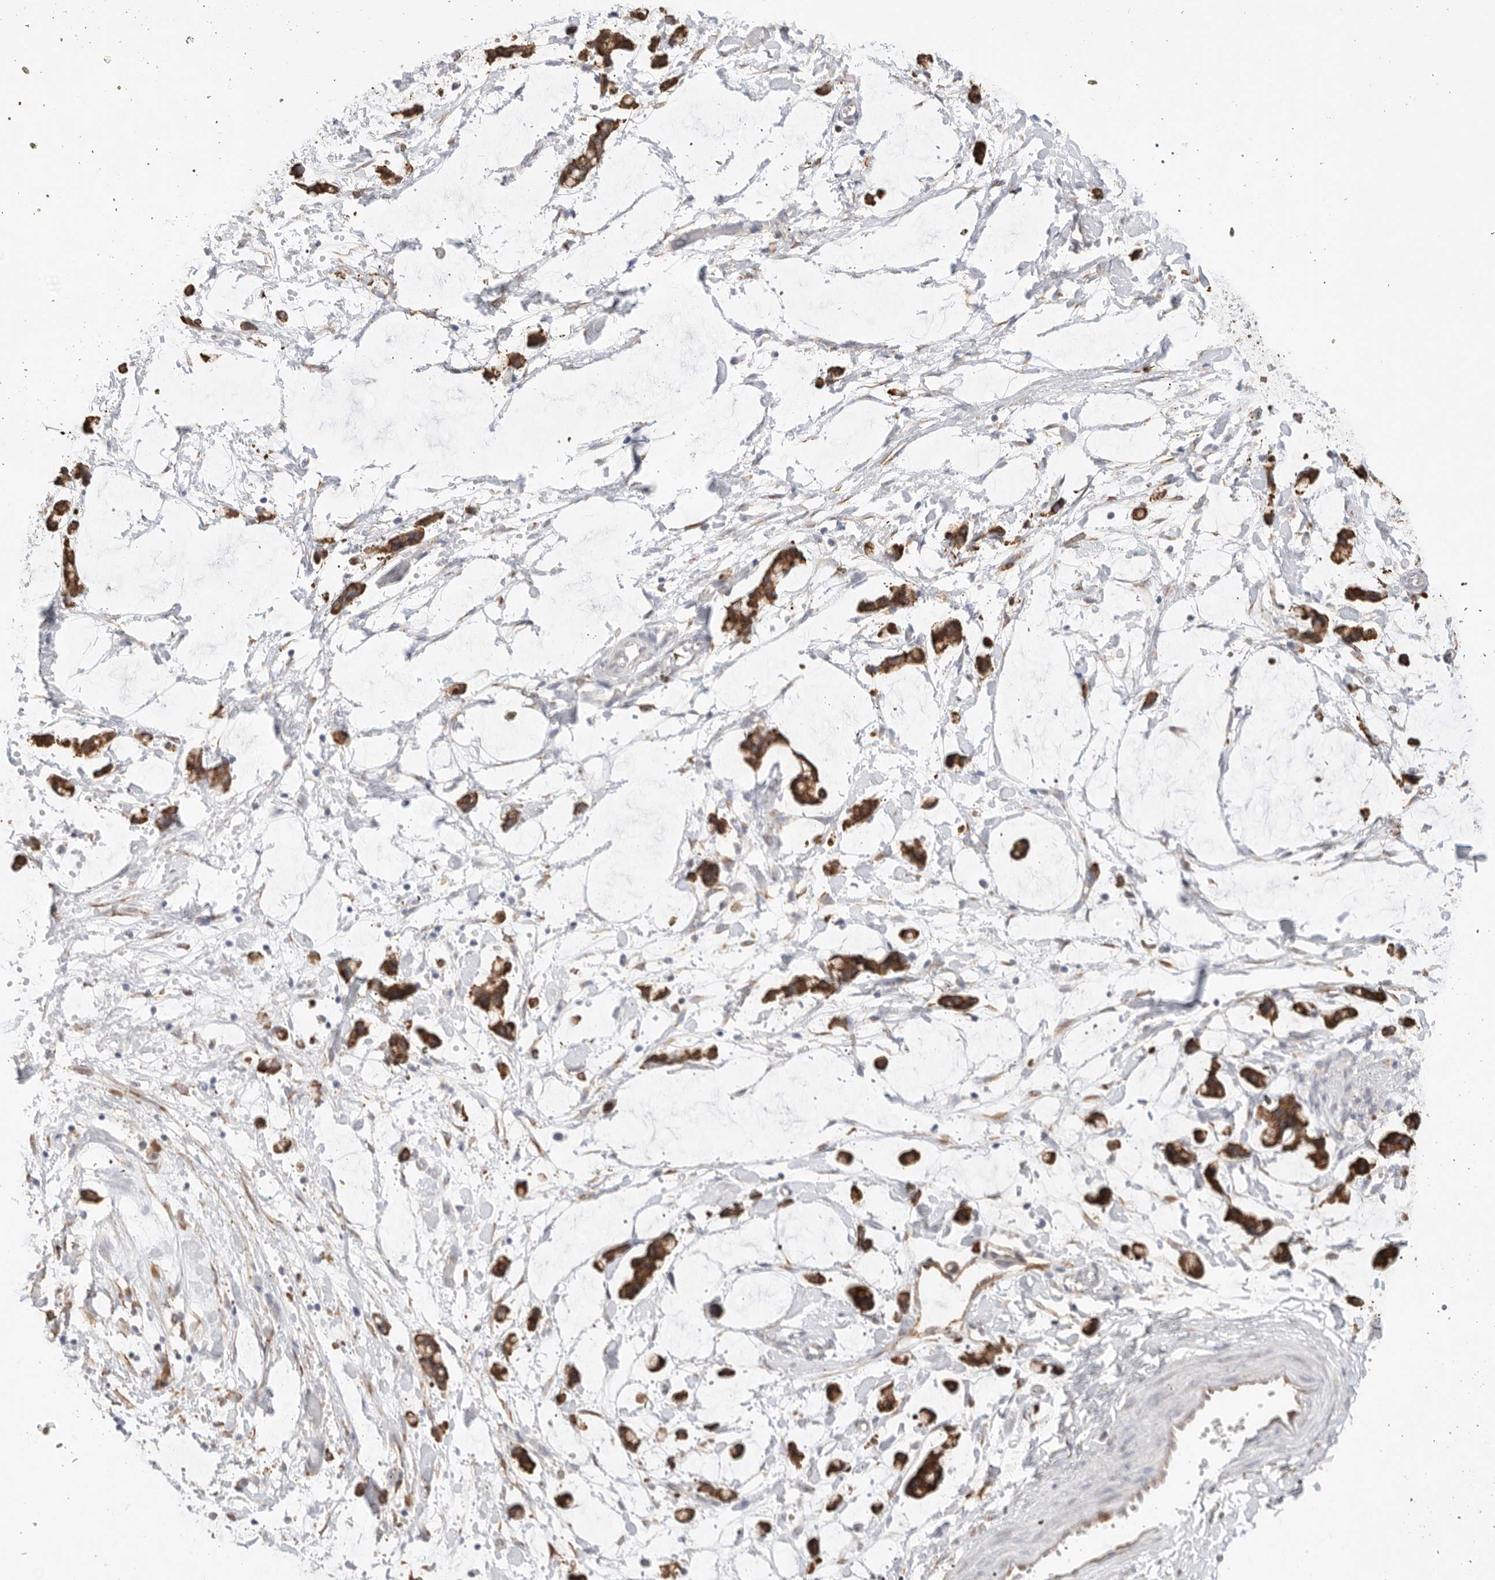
{"staining": {"intensity": "moderate", "quantity": "<25%", "location": "cytoplasmic/membranous"}, "tissue": "adipose tissue", "cell_type": "Adipocytes", "image_type": "normal", "snomed": [{"axis": "morphology", "description": "Normal tissue, NOS"}, {"axis": "morphology", "description": "Adenocarcinoma, NOS"}, {"axis": "topography", "description": "Colon"}, {"axis": "topography", "description": "Peripheral nerve tissue"}], "caption": "The histopathology image displays staining of normal adipose tissue, revealing moderate cytoplasmic/membranous protein expression (brown color) within adipocytes. Using DAB (brown) and hematoxylin (blue) stains, captured at high magnification using brightfield microscopy.", "gene": "BLOC1S5", "patient": {"sex": "male", "age": 14}}